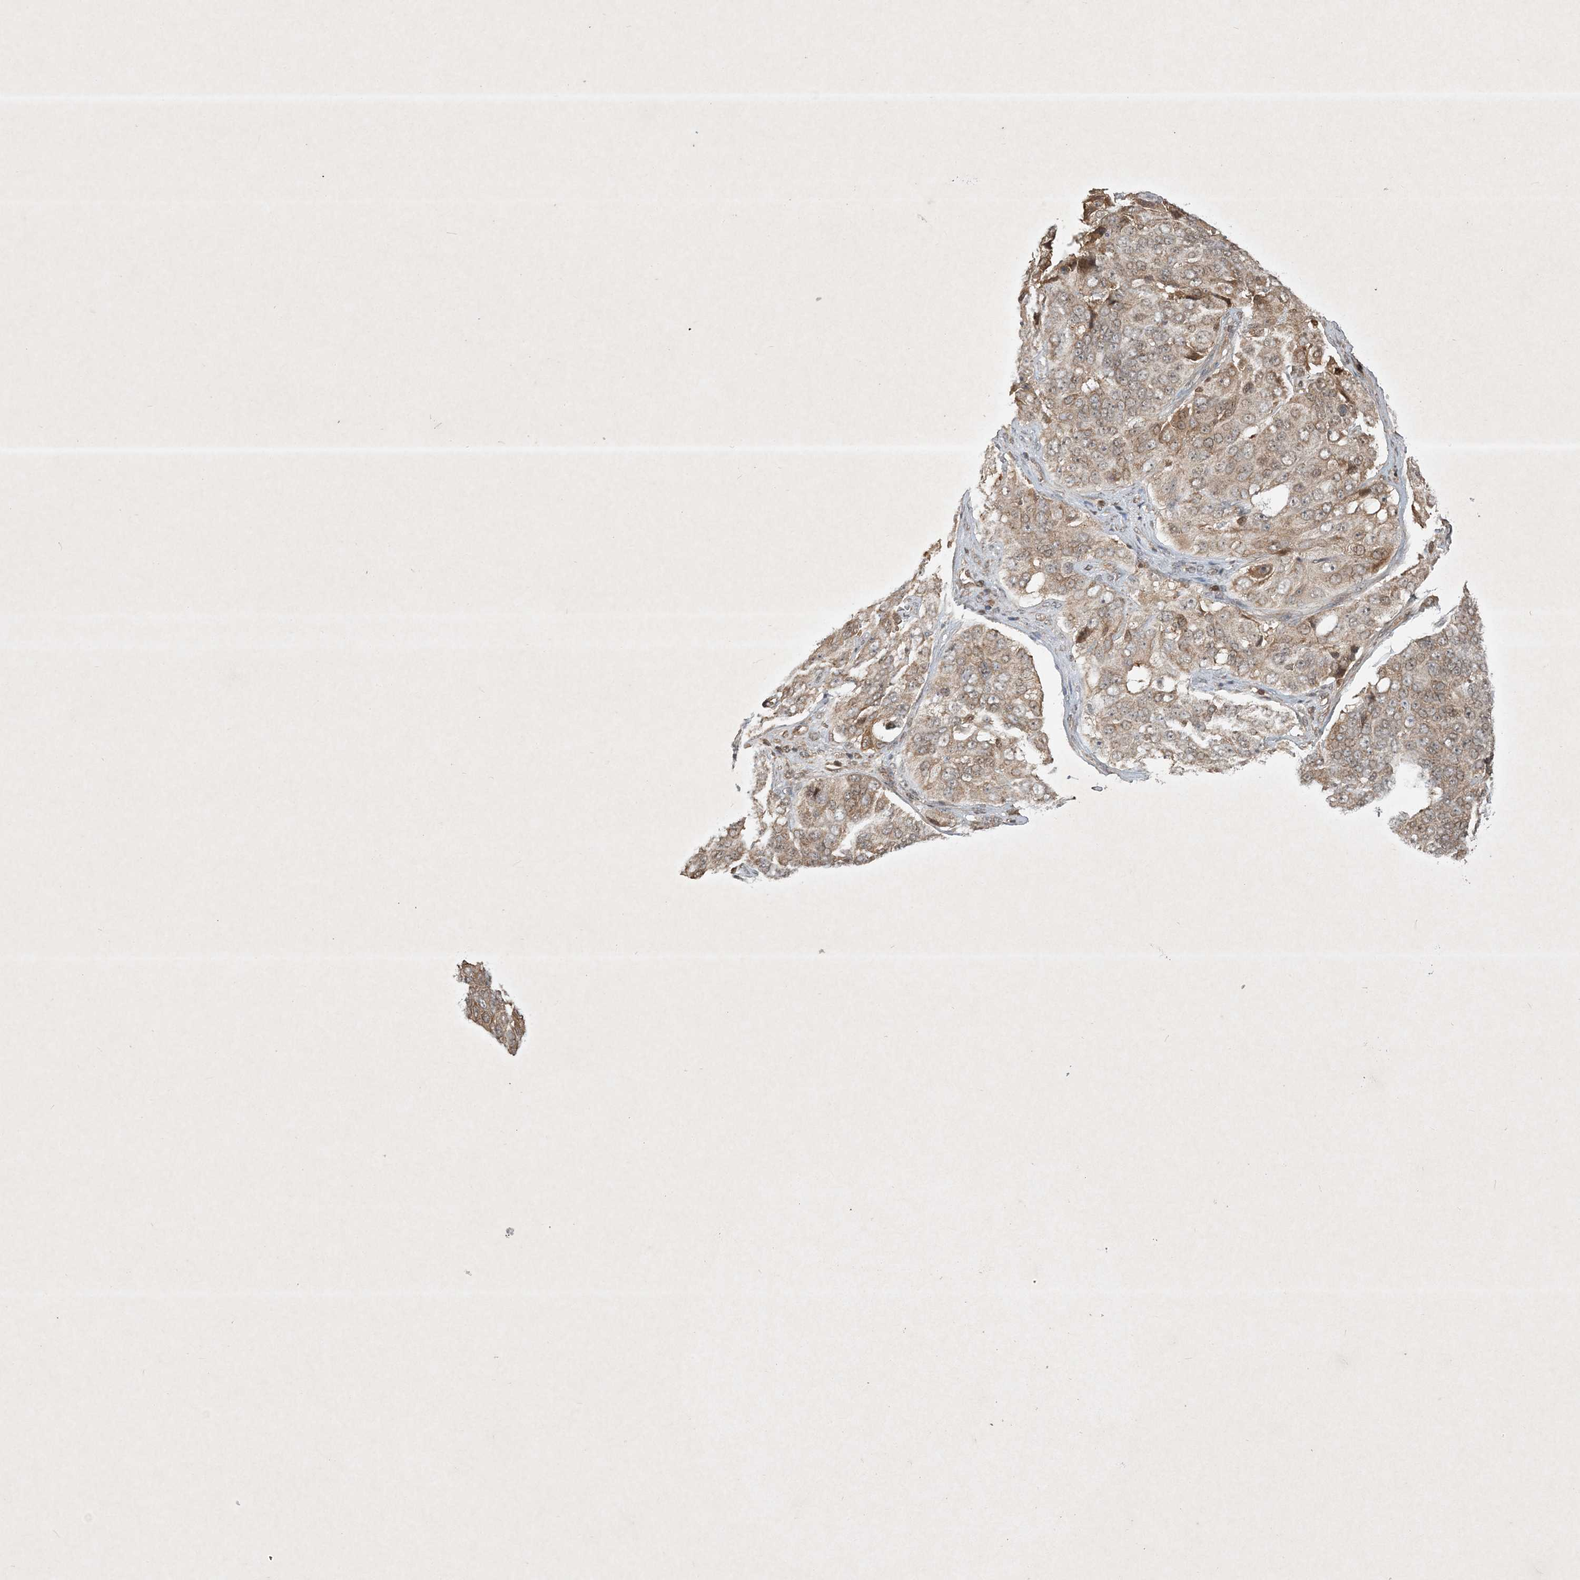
{"staining": {"intensity": "weak", "quantity": ">75%", "location": "cytoplasmic/membranous"}, "tissue": "ovarian cancer", "cell_type": "Tumor cells", "image_type": "cancer", "snomed": [{"axis": "morphology", "description": "Carcinoma, endometroid"}, {"axis": "topography", "description": "Ovary"}], "caption": "Immunohistochemistry (IHC) (DAB (3,3'-diaminobenzidine)) staining of ovarian cancer shows weak cytoplasmic/membranous protein positivity in about >75% of tumor cells.", "gene": "PLTP", "patient": {"sex": "female", "age": 51}}